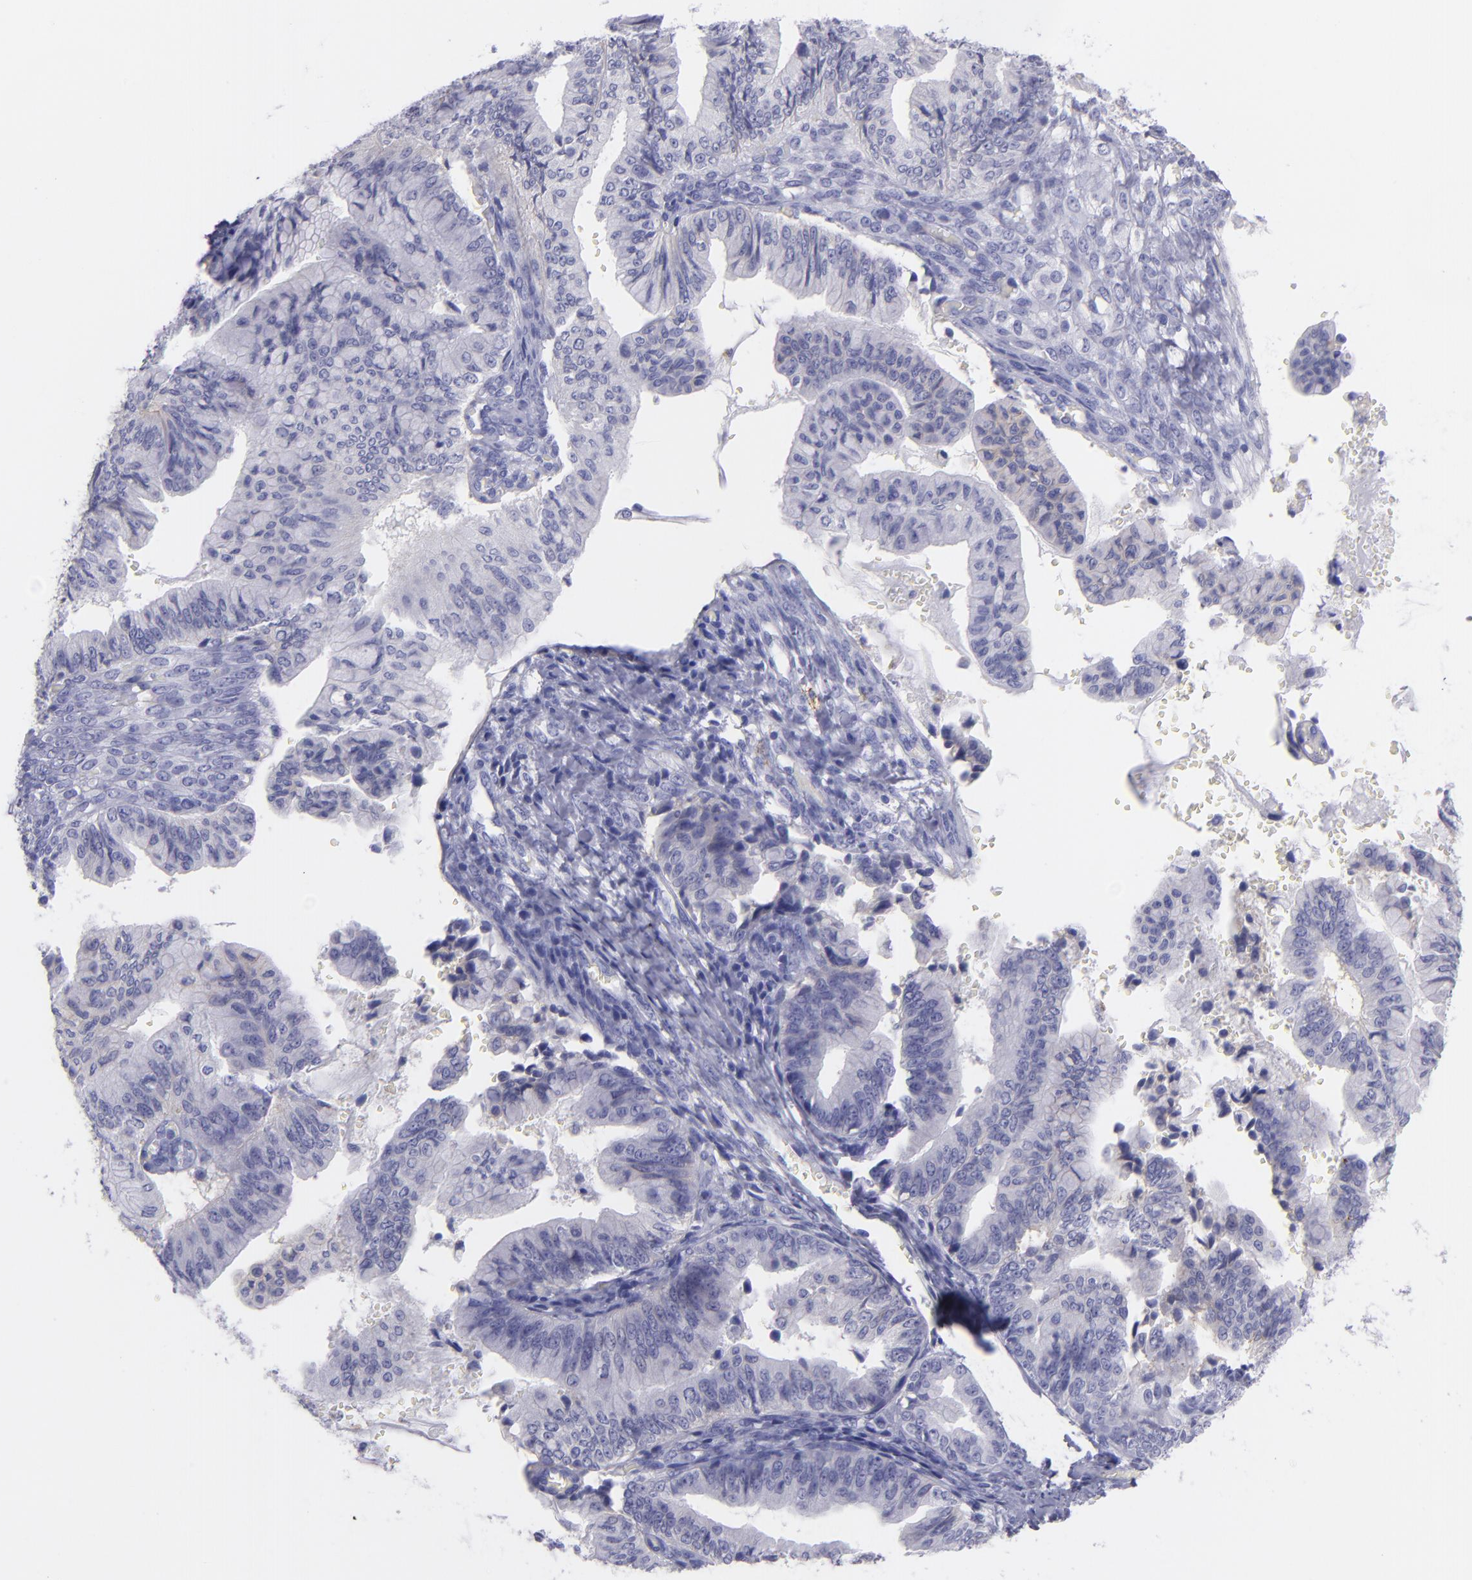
{"staining": {"intensity": "negative", "quantity": "none", "location": "none"}, "tissue": "ovarian cancer", "cell_type": "Tumor cells", "image_type": "cancer", "snomed": [{"axis": "morphology", "description": "Cystadenocarcinoma, mucinous, NOS"}, {"axis": "topography", "description": "Ovary"}], "caption": "DAB immunohistochemical staining of ovarian cancer (mucinous cystadenocarcinoma) exhibits no significant staining in tumor cells. (DAB (3,3'-diaminobenzidine) immunohistochemistry (IHC) with hematoxylin counter stain).", "gene": "CD82", "patient": {"sex": "female", "age": 36}}